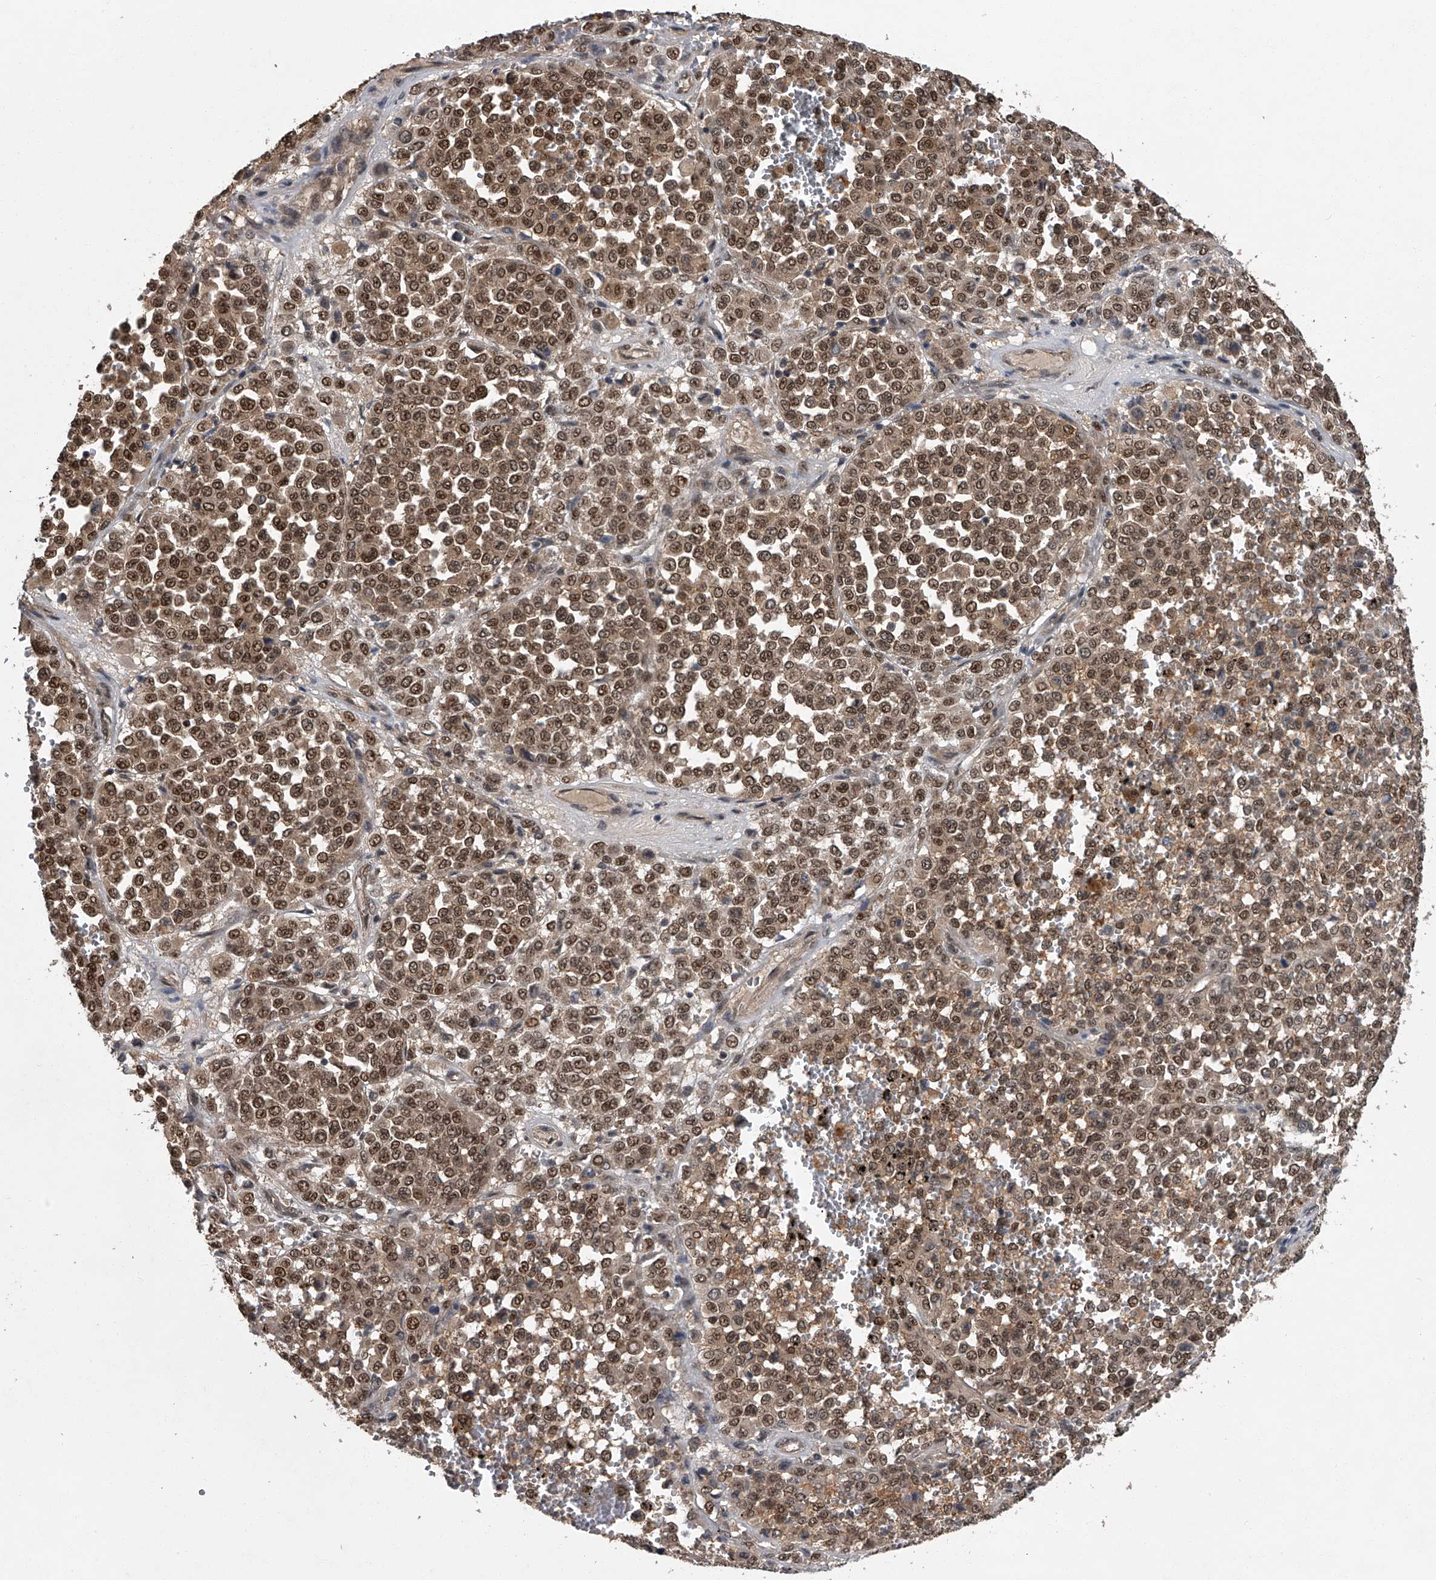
{"staining": {"intensity": "strong", "quantity": ">75%", "location": "cytoplasmic/membranous,nuclear"}, "tissue": "melanoma", "cell_type": "Tumor cells", "image_type": "cancer", "snomed": [{"axis": "morphology", "description": "Malignant melanoma, Metastatic site"}, {"axis": "topography", "description": "Pancreas"}], "caption": "Tumor cells show high levels of strong cytoplasmic/membranous and nuclear expression in approximately >75% of cells in human melanoma.", "gene": "SLC12A8", "patient": {"sex": "female", "age": 30}}